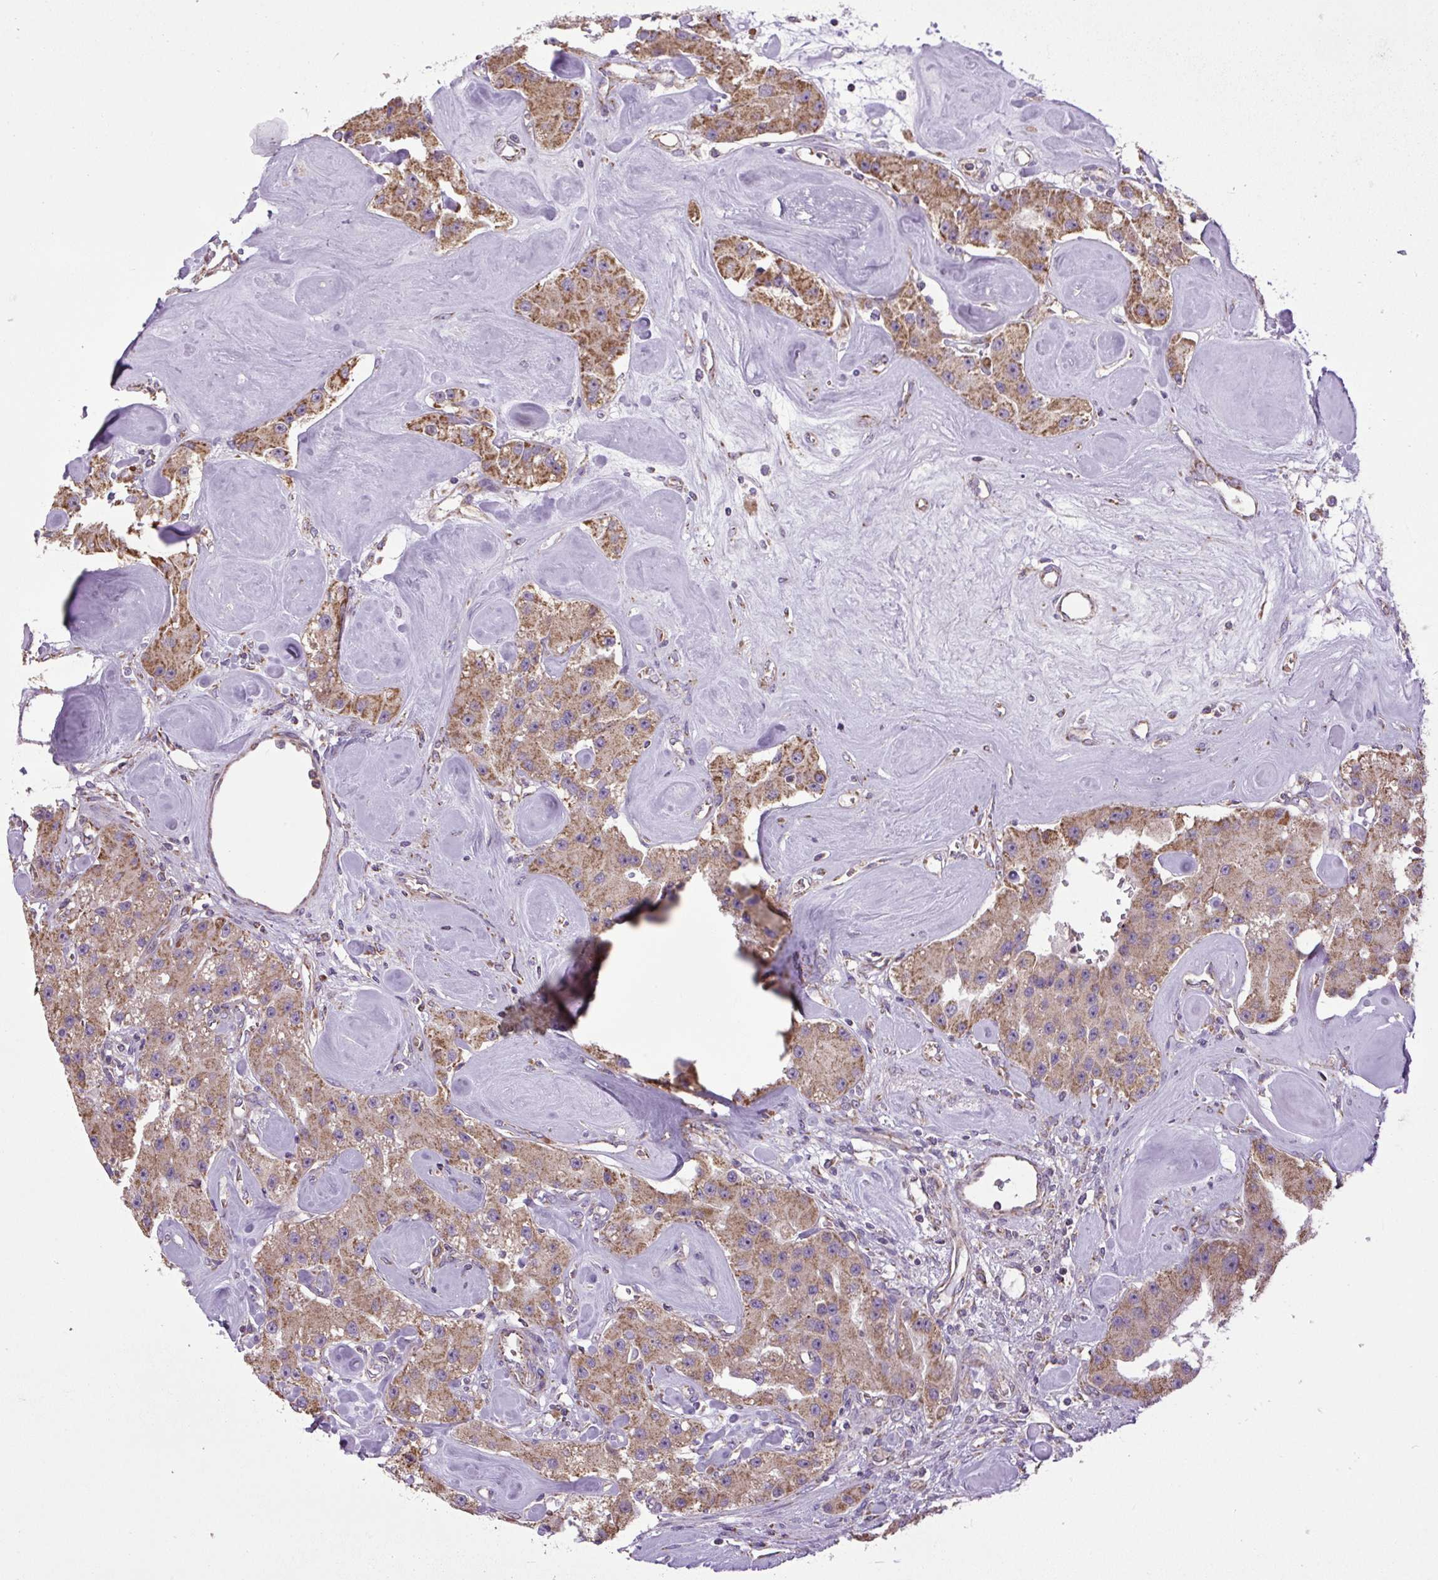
{"staining": {"intensity": "strong", "quantity": ">75%", "location": "cytoplasmic/membranous"}, "tissue": "carcinoid", "cell_type": "Tumor cells", "image_type": "cancer", "snomed": [{"axis": "morphology", "description": "Carcinoid, malignant, NOS"}, {"axis": "topography", "description": "Pancreas"}], "caption": "A high amount of strong cytoplasmic/membranous expression is appreciated in approximately >75% of tumor cells in carcinoid (malignant) tissue.", "gene": "PLCG1", "patient": {"sex": "male", "age": 41}}